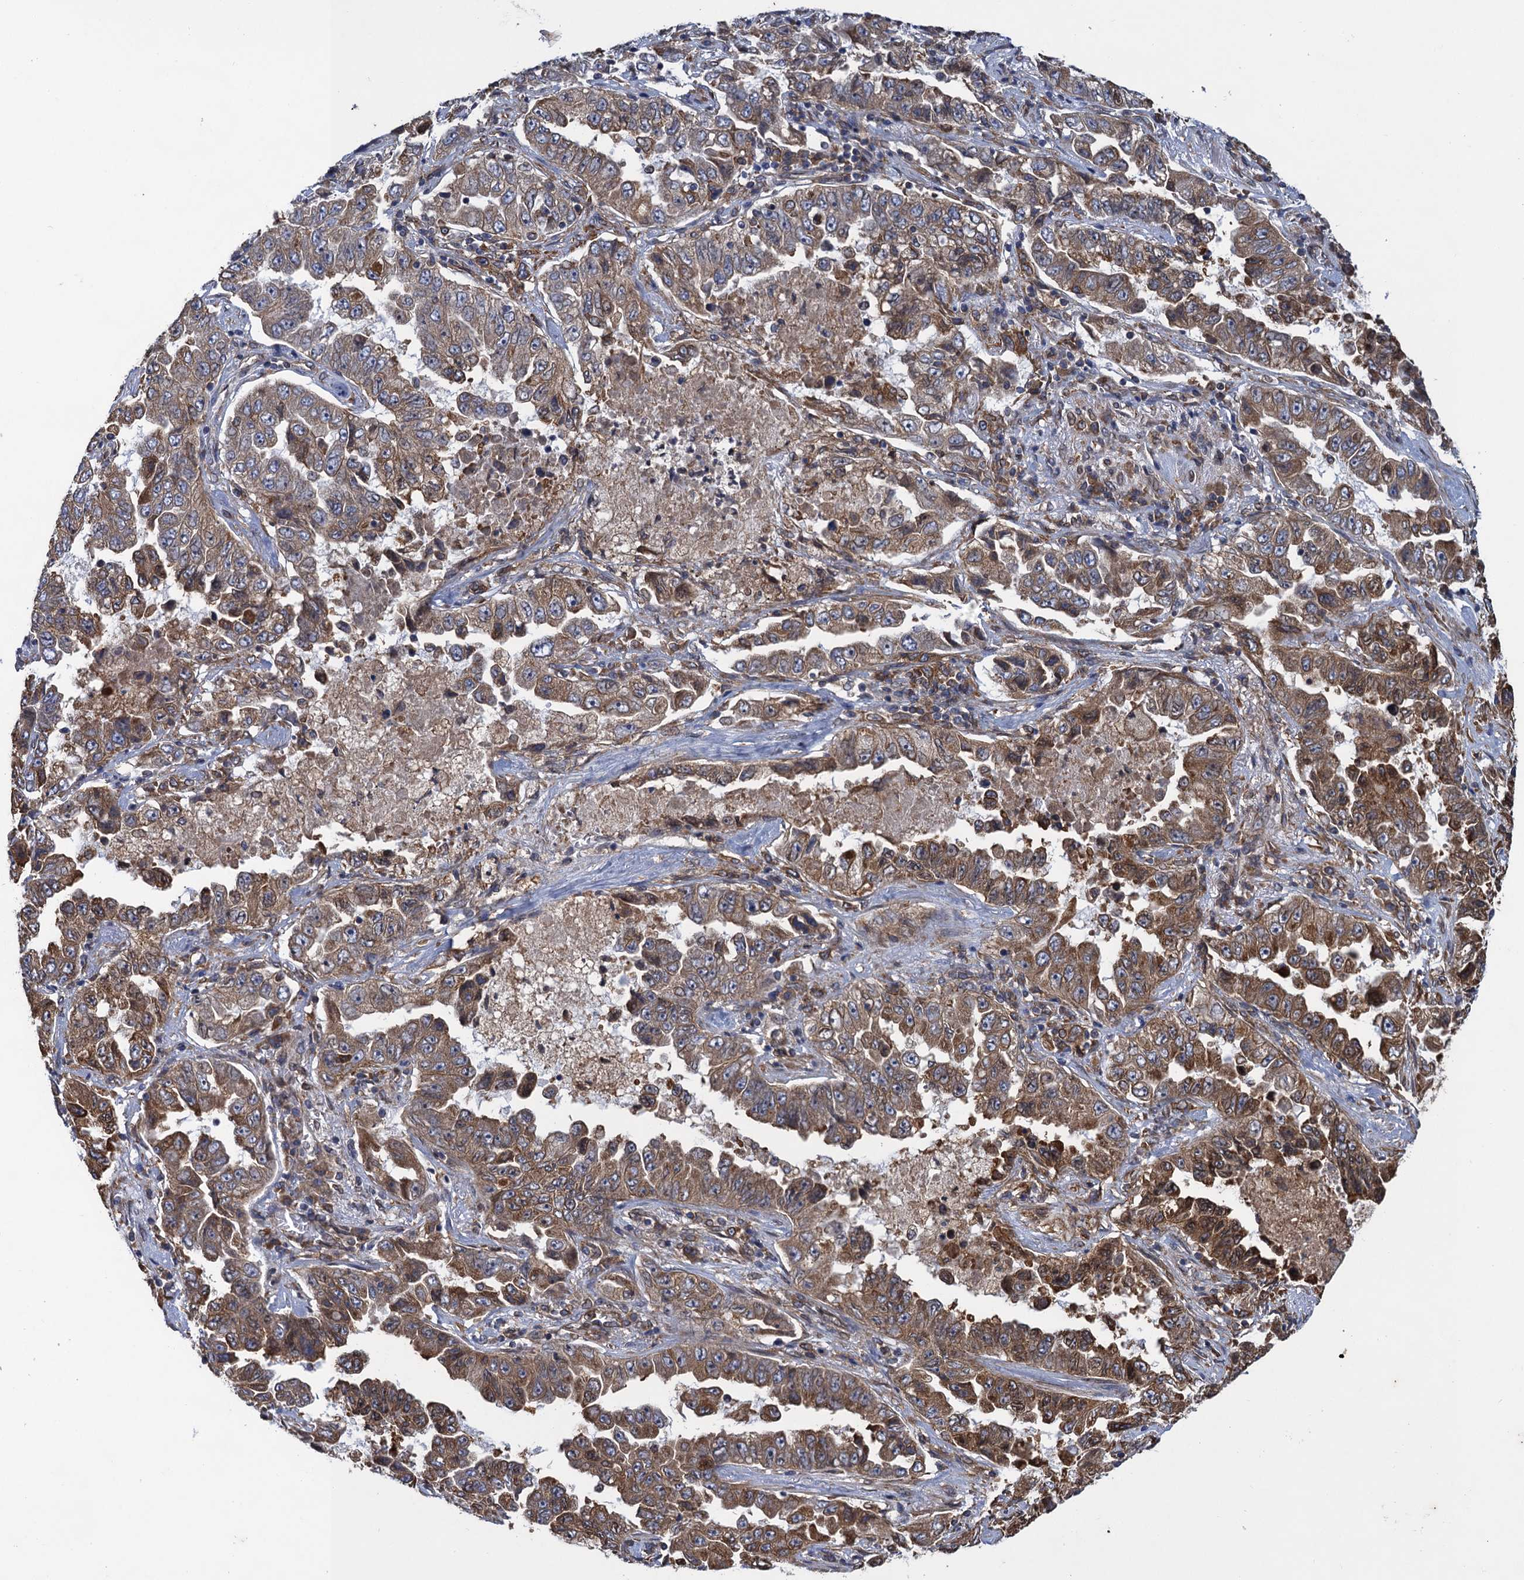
{"staining": {"intensity": "moderate", "quantity": ">75%", "location": "cytoplasmic/membranous"}, "tissue": "lung cancer", "cell_type": "Tumor cells", "image_type": "cancer", "snomed": [{"axis": "morphology", "description": "Adenocarcinoma, NOS"}, {"axis": "topography", "description": "Lung"}], "caption": "A brown stain highlights moderate cytoplasmic/membranous expression of a protein in human lung cancer tumor cells.", "gene": "ARMC5", "patient": {"sex": "female", "age": 51}}